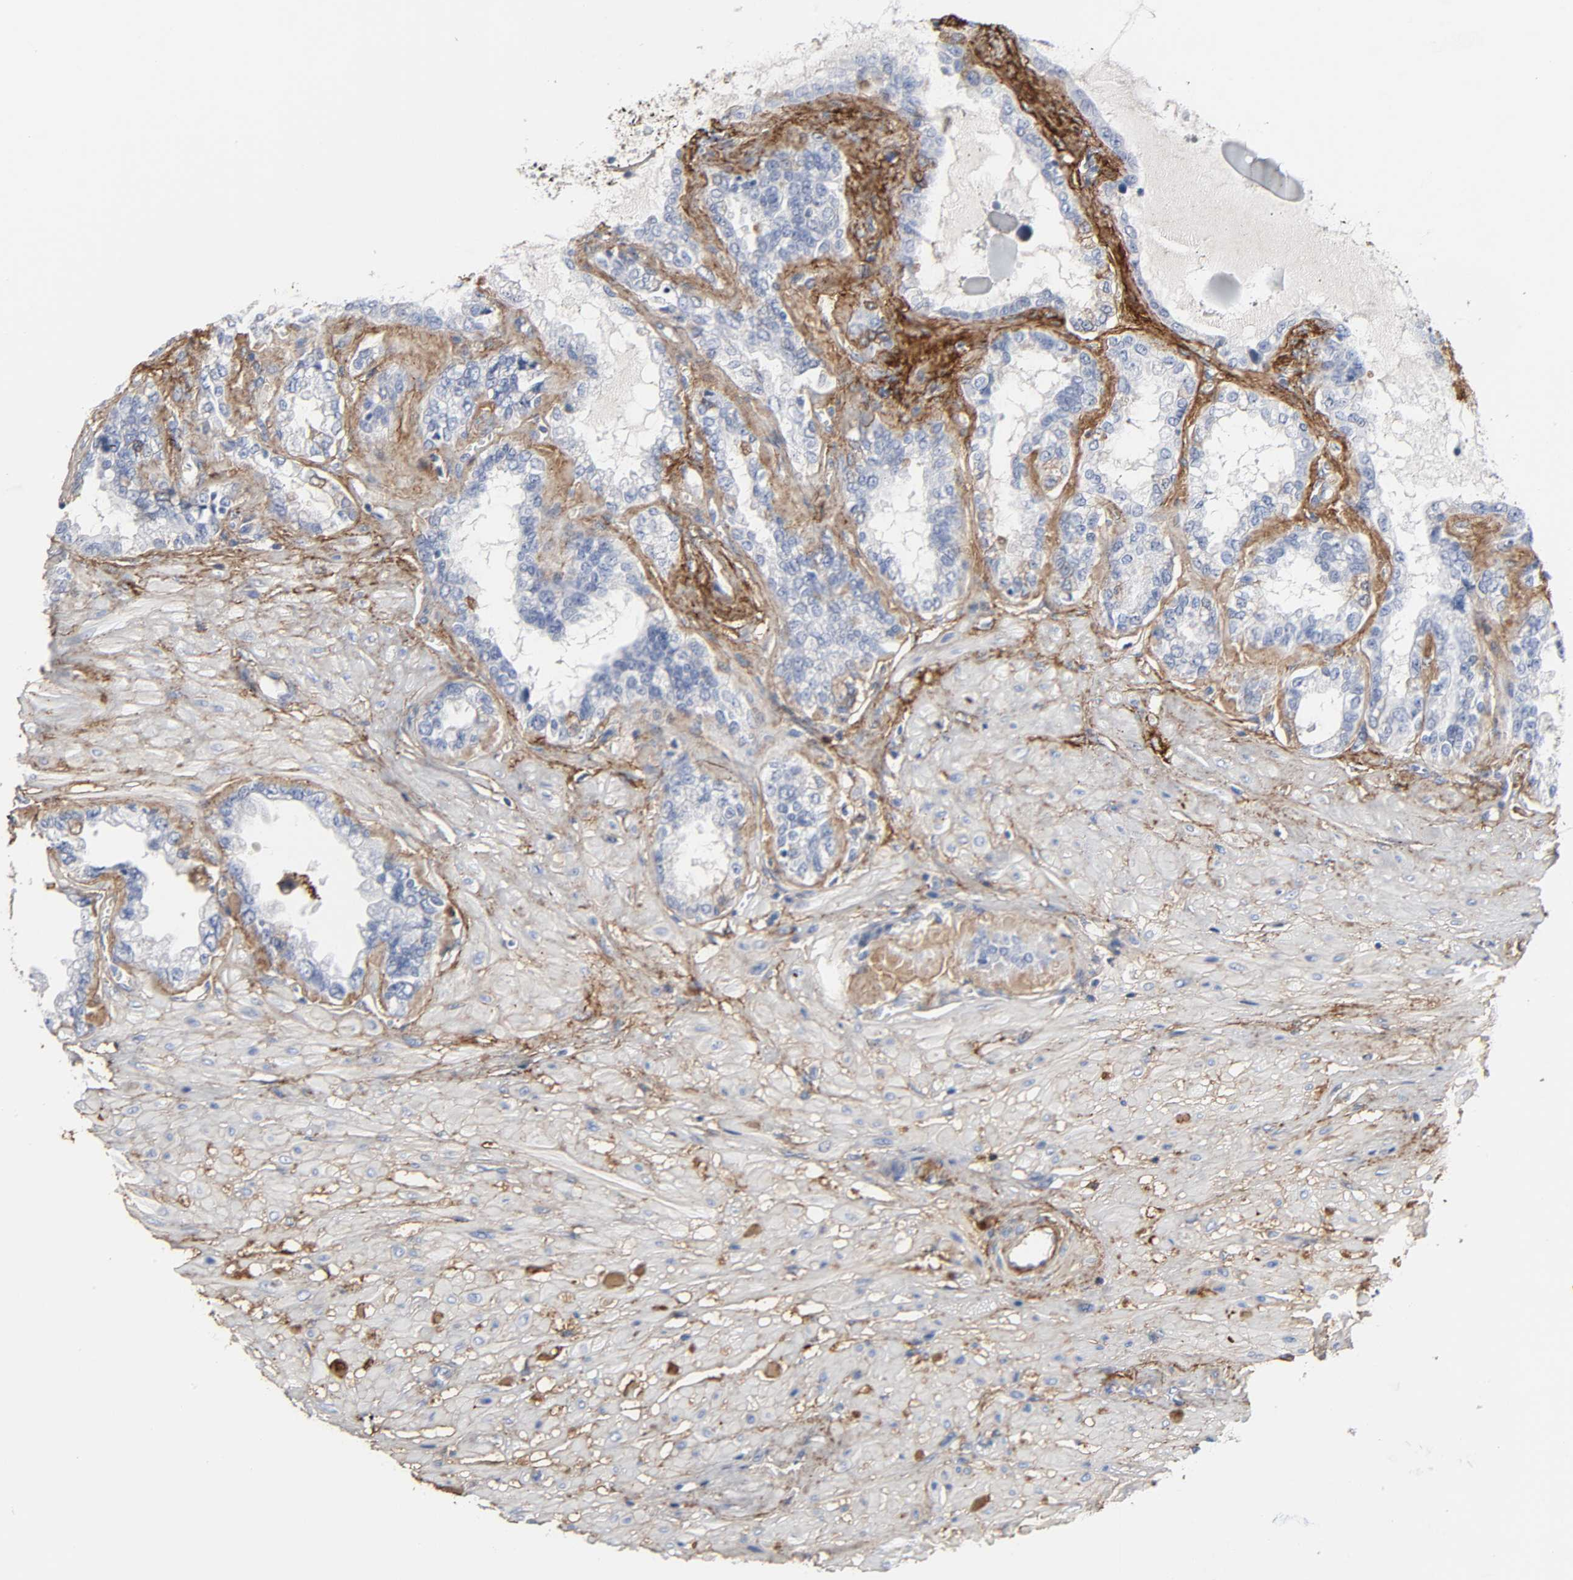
{"staining": {"intensity": "negative", "quantity": "none", "location": "none"}, "tissue": "seminal vesicle", "cell_type": "Glandular cells", "image_type": "normal", "snomed": [{"axis": "morphology", "description": "Normal tissue, NOS"}, {"axis": "morphology", "description": "Inflammation, NOS"}, {"axis": "topography", "description": "Urinary bladder"}, {"axis": "topography", "description": "Prostate"}, {"axis": "topography", "description": "Seminal veicle"}], "caption": "High magnification brightfield microscopy of unremarkable seminal vesicle stained with DAB (brown) and counterstained with hematoxylin (blue): glandular cells show no significant positivity. Nuclei are stained in blue.", "gene": "FBLN1", "patient": {"sex": "male", "age": 82}}